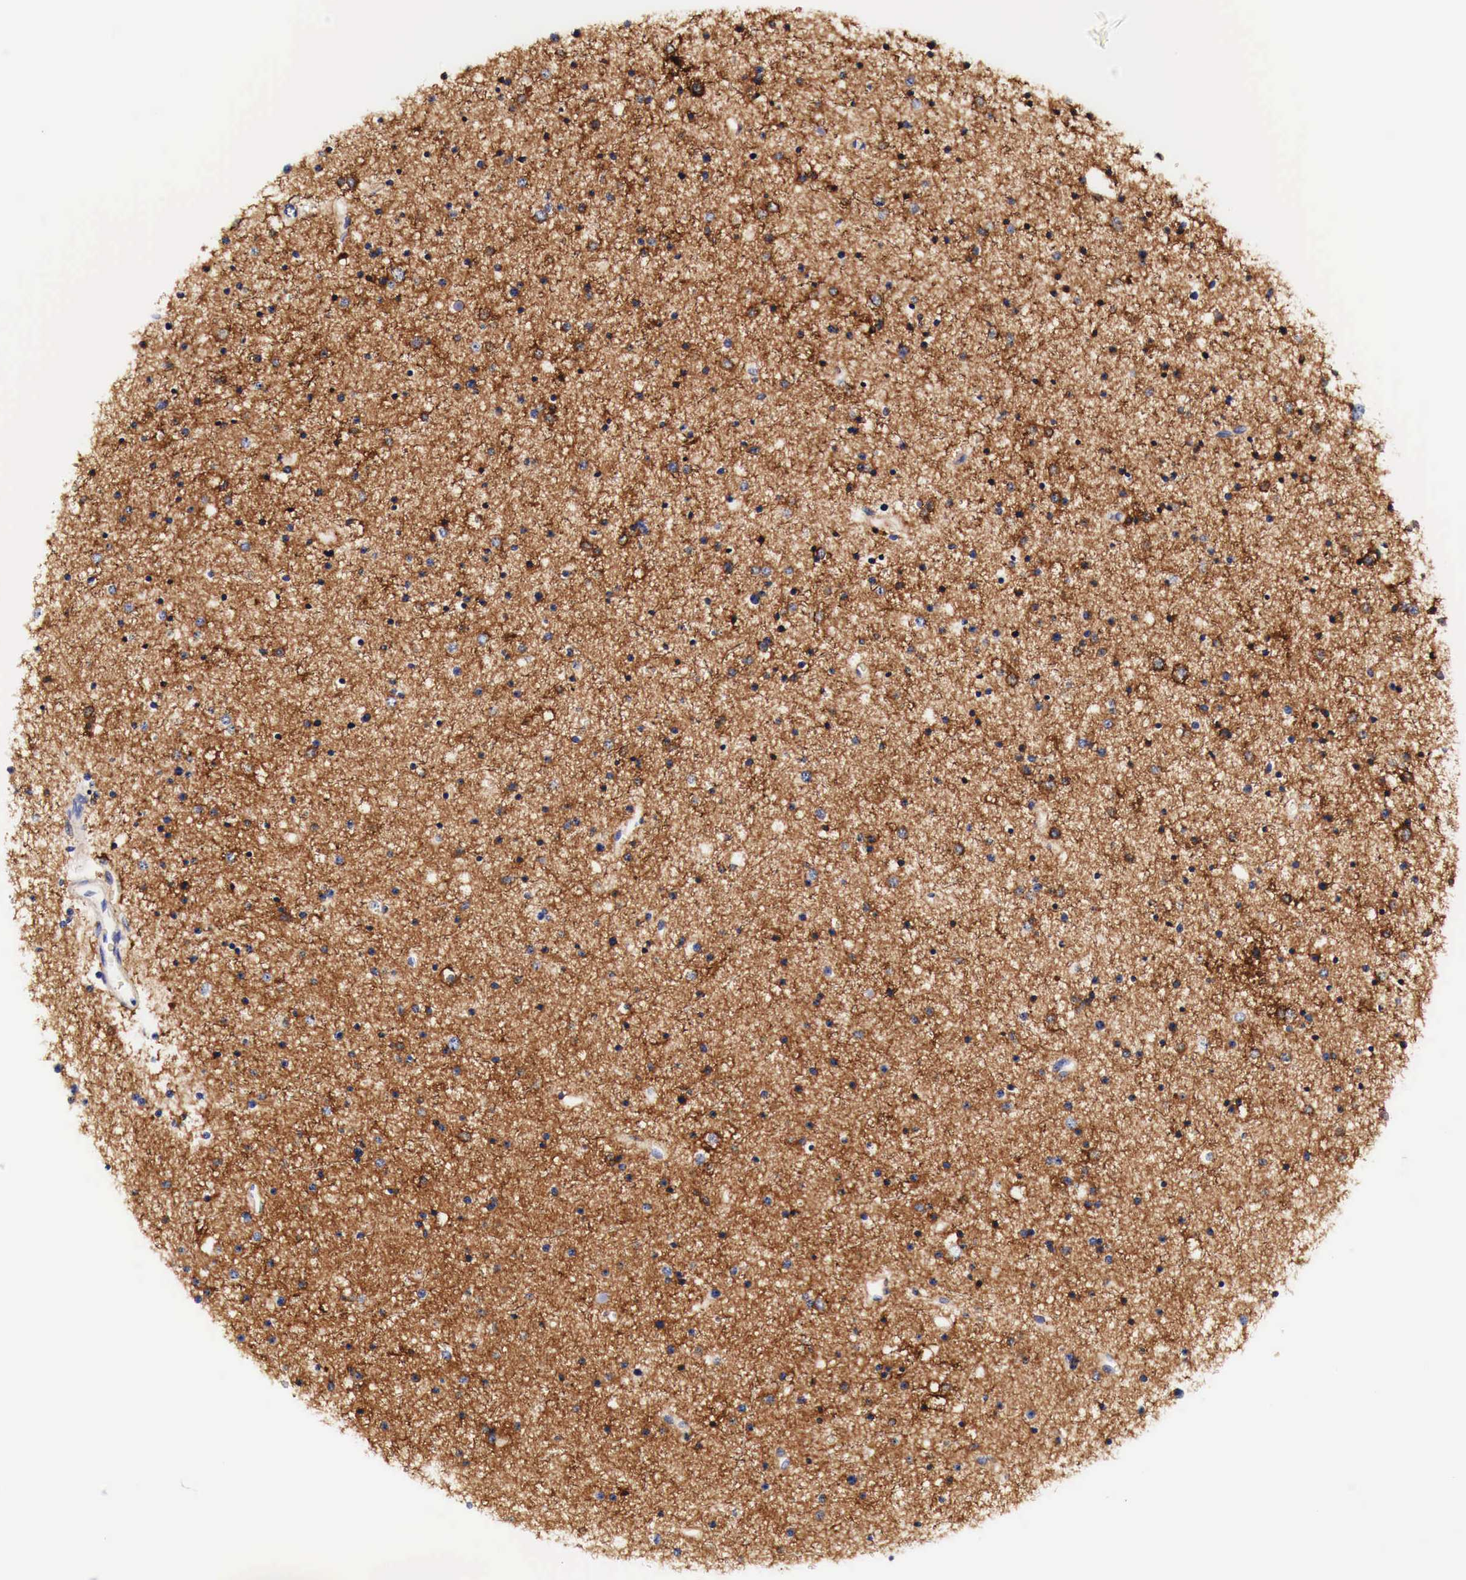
{"staining": {"intensity": "strong", "quantity": ">75%", "location": "cytoplasmic/membranous"}, "tissue": "glioma", "cell_type": "Tumor cells", "image_type": "cancer", "snomed": [{"axis": "morphology", "description": "Glioma, malignant, Low grade"}, {"axis": "topography", "description": "Brain"}], "caption": "Malignant glioma (low-grade) stained with a protein marker shows strong staining in tumor cells.", "gene": "EGFR", "patient": {"sex": "female", "age": 46}}